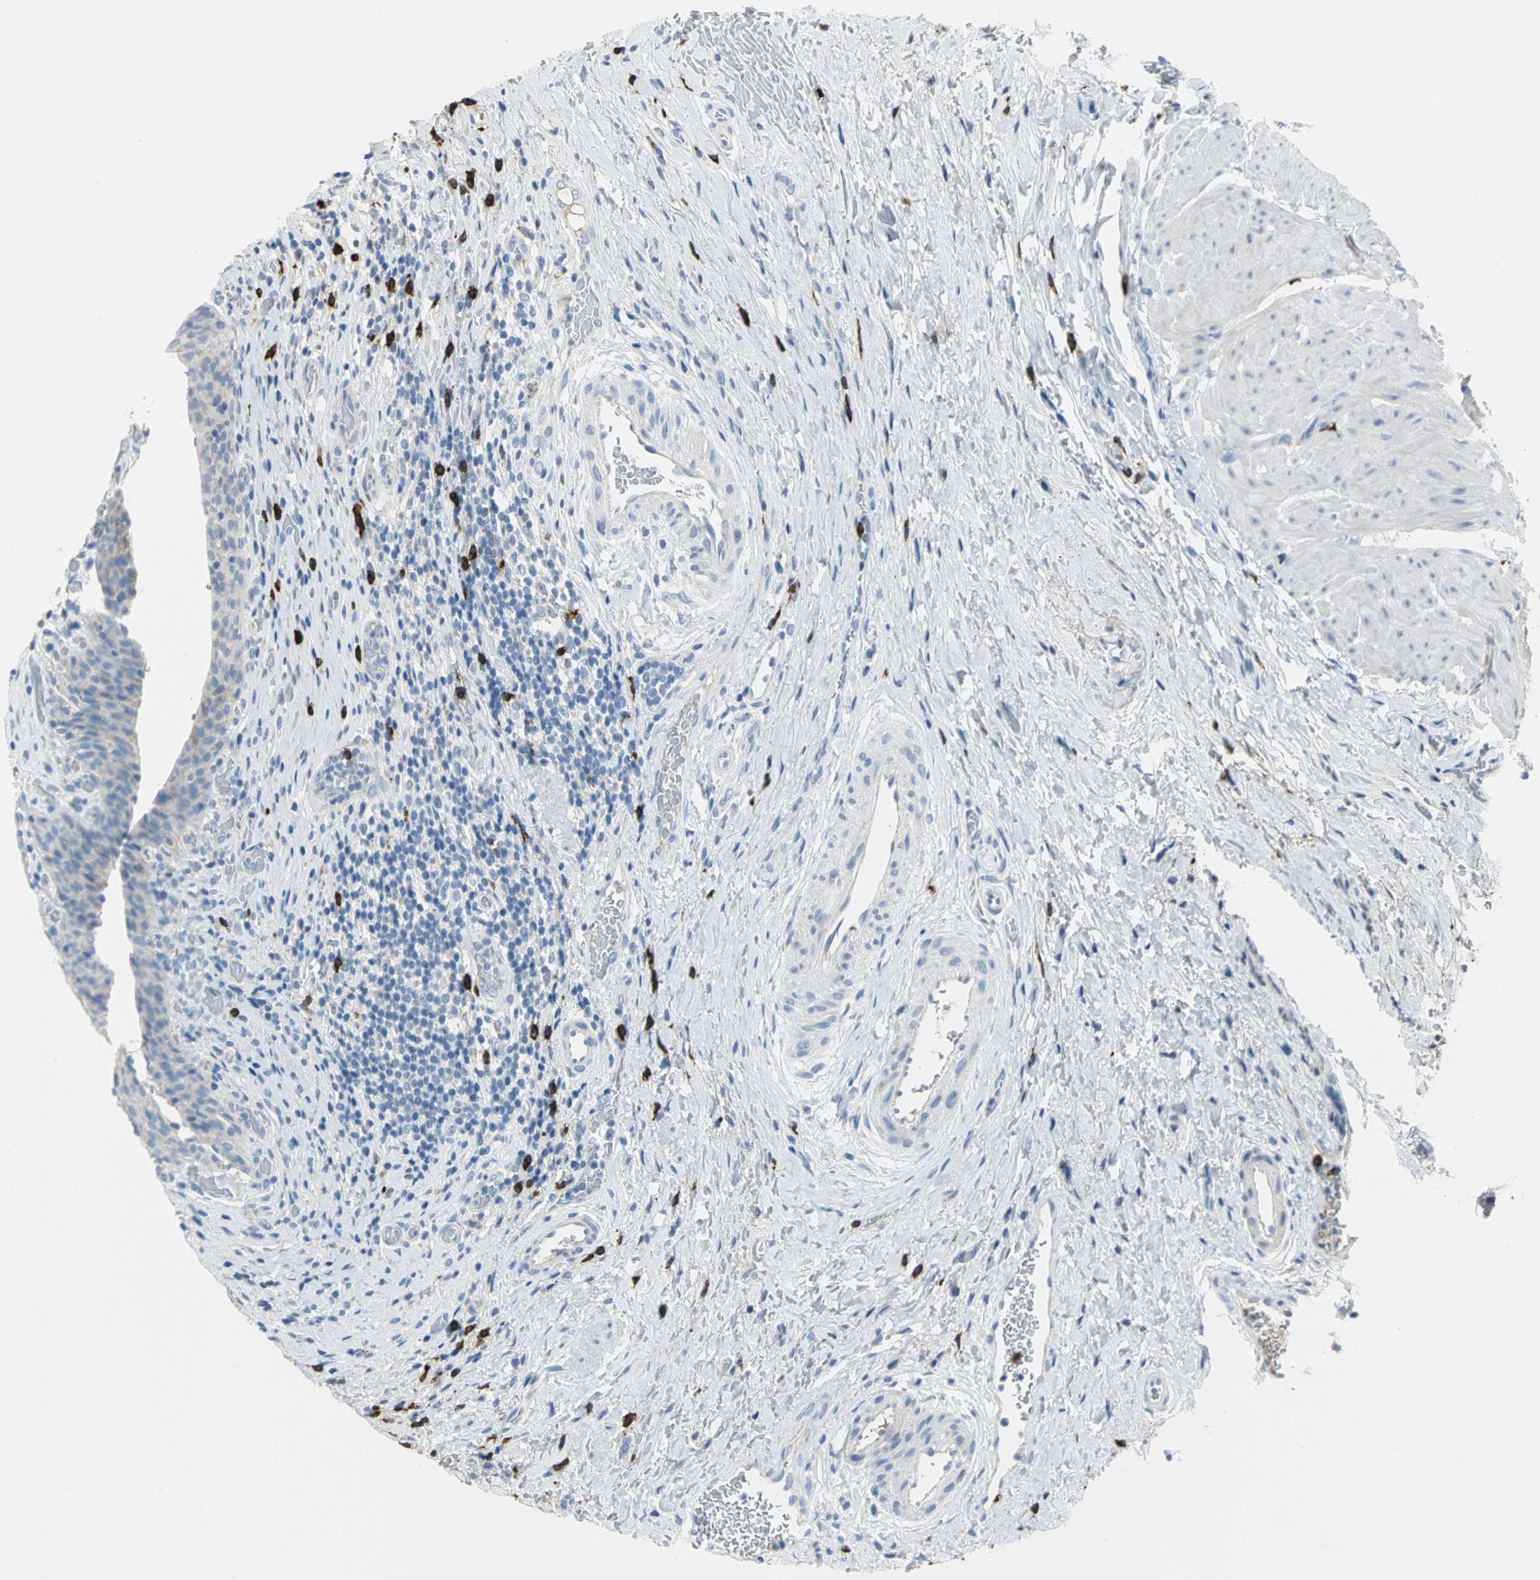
{"staining": {"intensity": "negative", "quantity": "none", "location": "none"}, "tissue": "urinary bladder", "cell_type": "Urothelial cells", "image_type": "normal", "snomed": [{"axis": "morphology", "description": "Normal tissue, NOS"}, {"axis": "morphology", "description": "Urothelial carcinoma, High grade"}, {"axis": "topography", "description": "Urinary bladder"}], "caption": "This is an immunohistochemistry (IHC) image of unremarkable human urinary bladder. There is no staining in urothelial cells.", "gene": "ALOX15", "patient": {"sex": "male", "age": 51}}